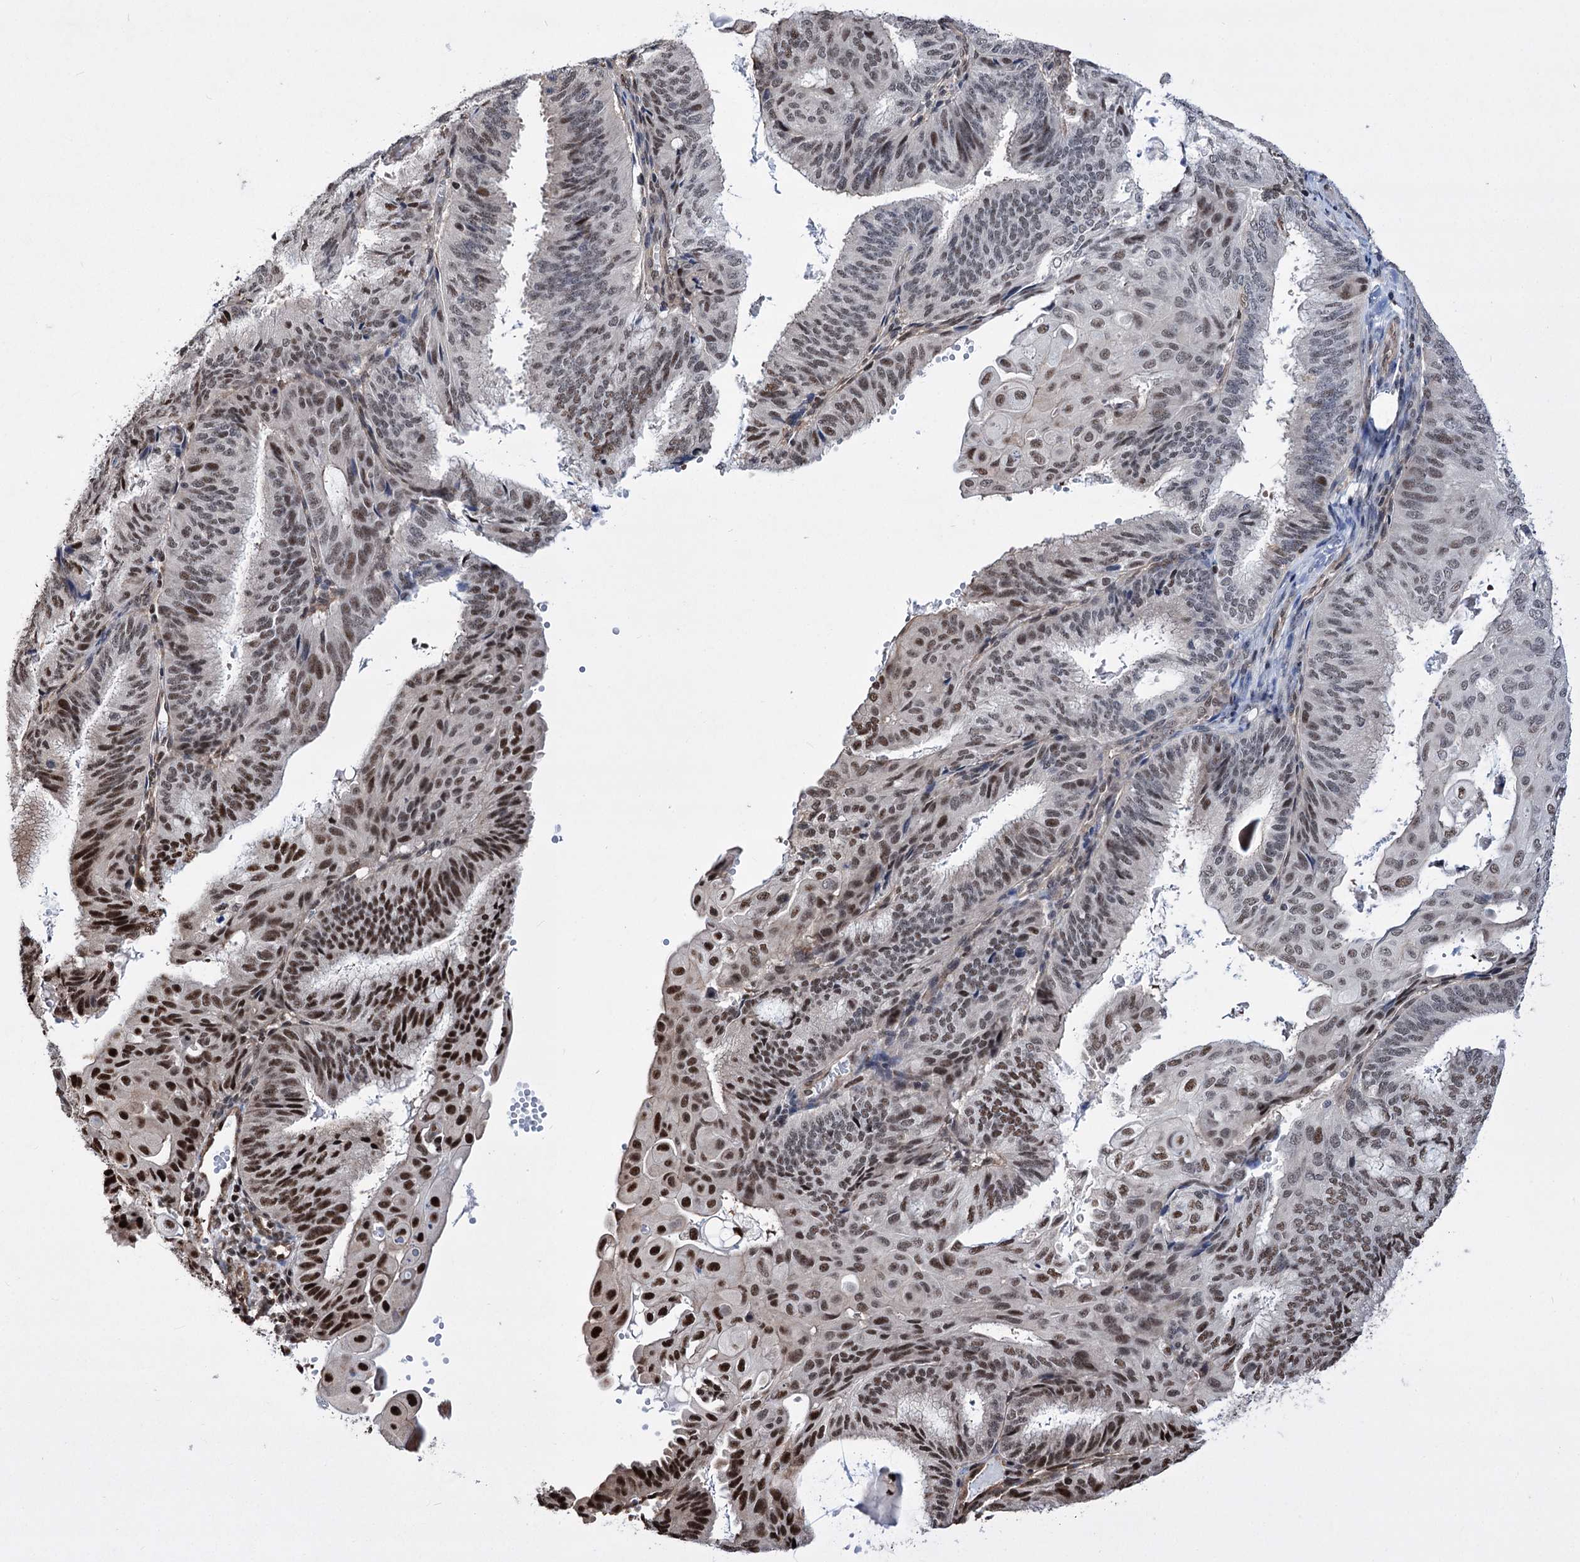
{"staining": {"intensity": "moderate", "quantity": "<25%", "location": "nuclear"}, "tissue": "endometrial cancer", "cell_type": "Tumor cells", "image_type": "cancer", "snomed": [{"axis": "morphology", "description": "Adenocarcinoma, NOS"}, {"axis": "topography", "description": "Endometrium"}], "caption": "Brown immunohistochemical staining in endometrial cancer (adenocarcinoma) exhibits moderate nuclear staining in about <25% of tumor cells. The protein is stained brown, and the nuclei are stained in blue (DAB IHC with brightfield microscopy, high magnification).", "gene": "CHMP7", "patient": {"sex": "female", "age": 49}}